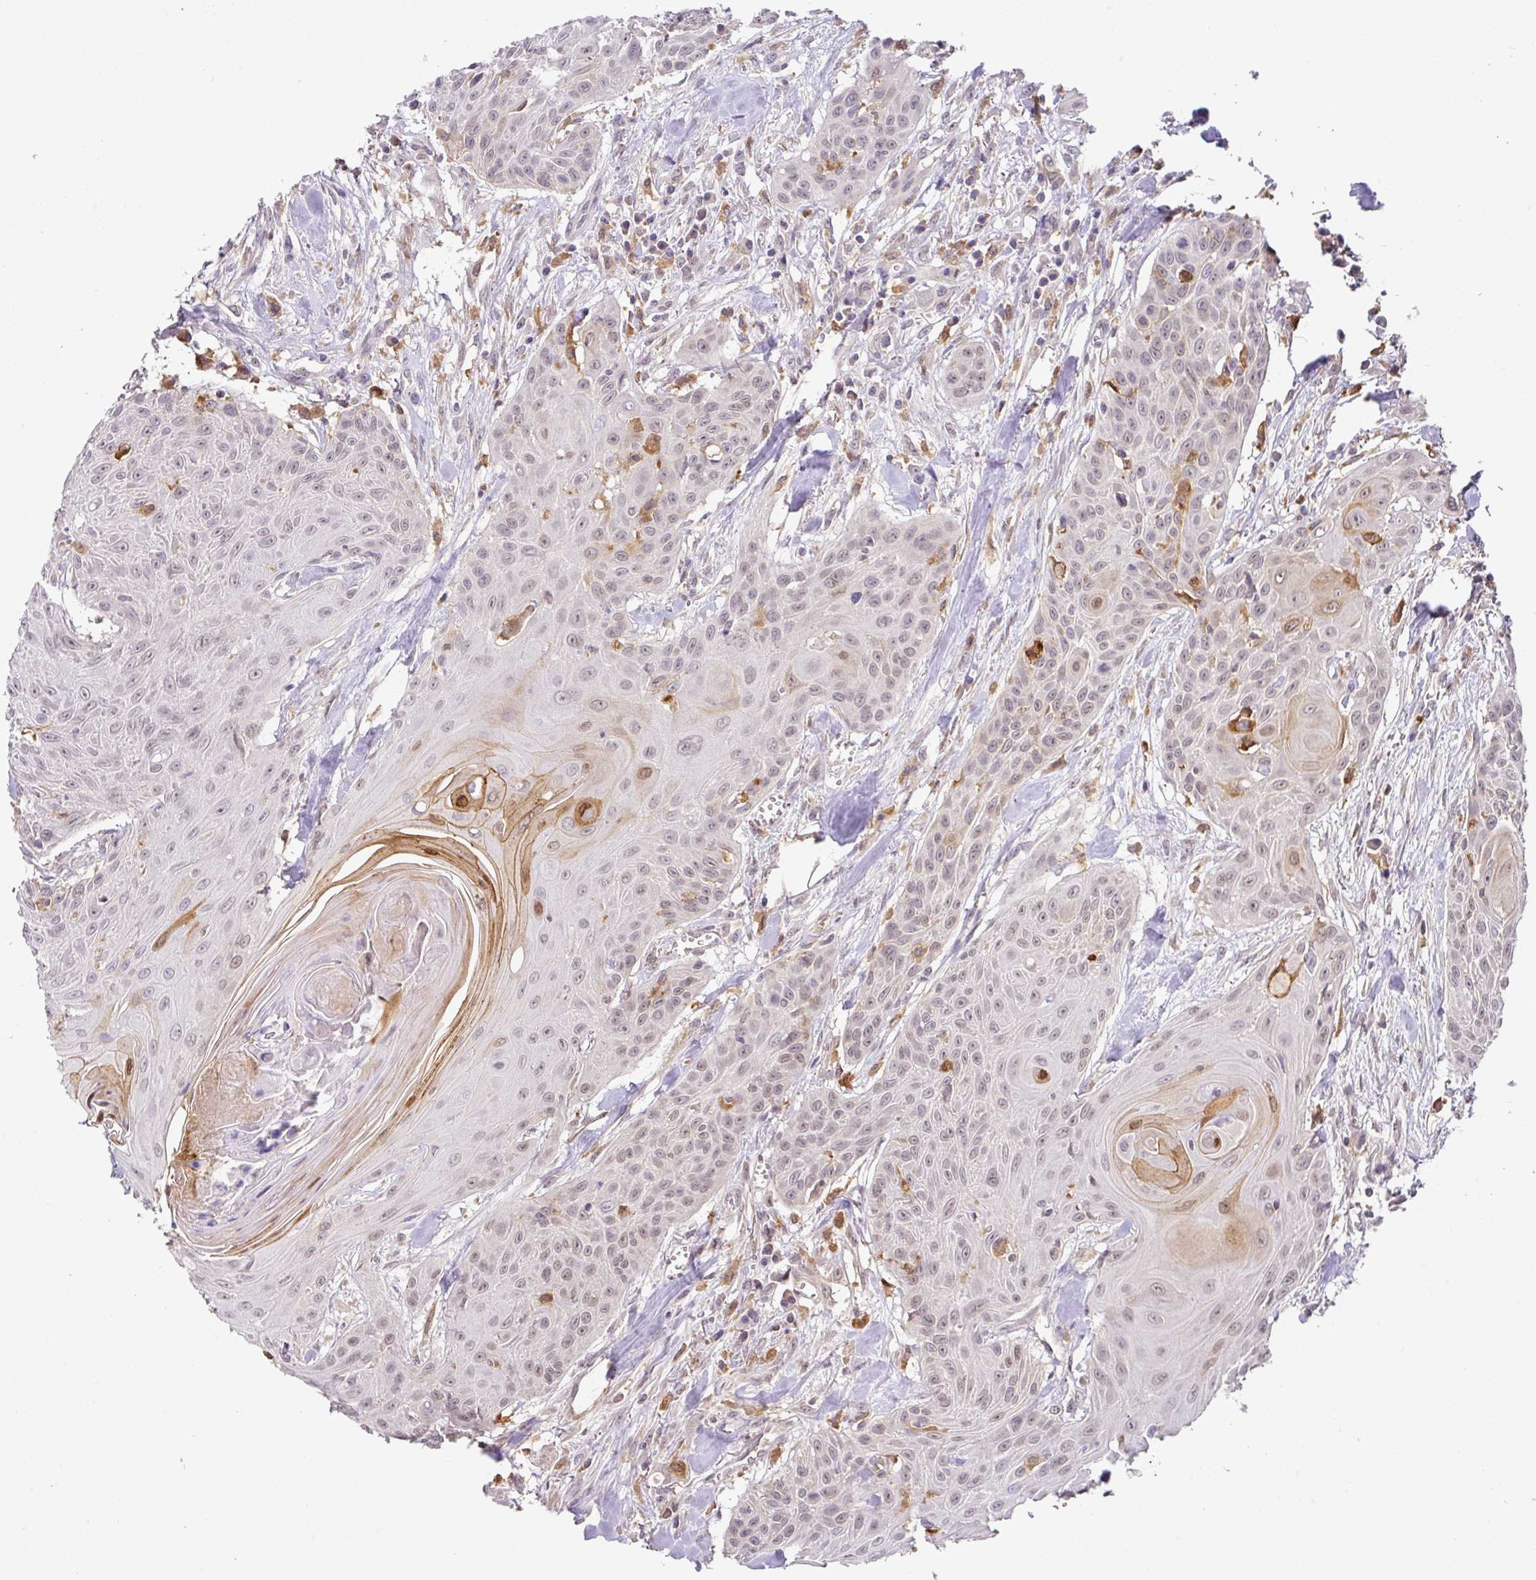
{"staining": {"intensity": "moderate", "quantity": "<25%", "location": "cytoplasmic/membranous,nuclear"}, "tissue": "head and neck cancer", "cell_type": "Tumor cells", "image_type": "cancer", "snomed": [{"axis": "morphology", "description": "Squamous cell carcinoma, NOS"}, {"axis": "topography", "description": "Lymph node"}, {"axis": "topography", "description": "Salivary gland"}, {"axis": "topography", "description": "Head-Neck"}], "caption": "Protein expression analysis of squamous cell carcinoma (head and neck) exhibits moderate cytoplasmic/membranous and nuclear expression in approximately <25% of tumor cells.", "gene": "GCNT7", "patient": {"sex": "female", "age": 74}}